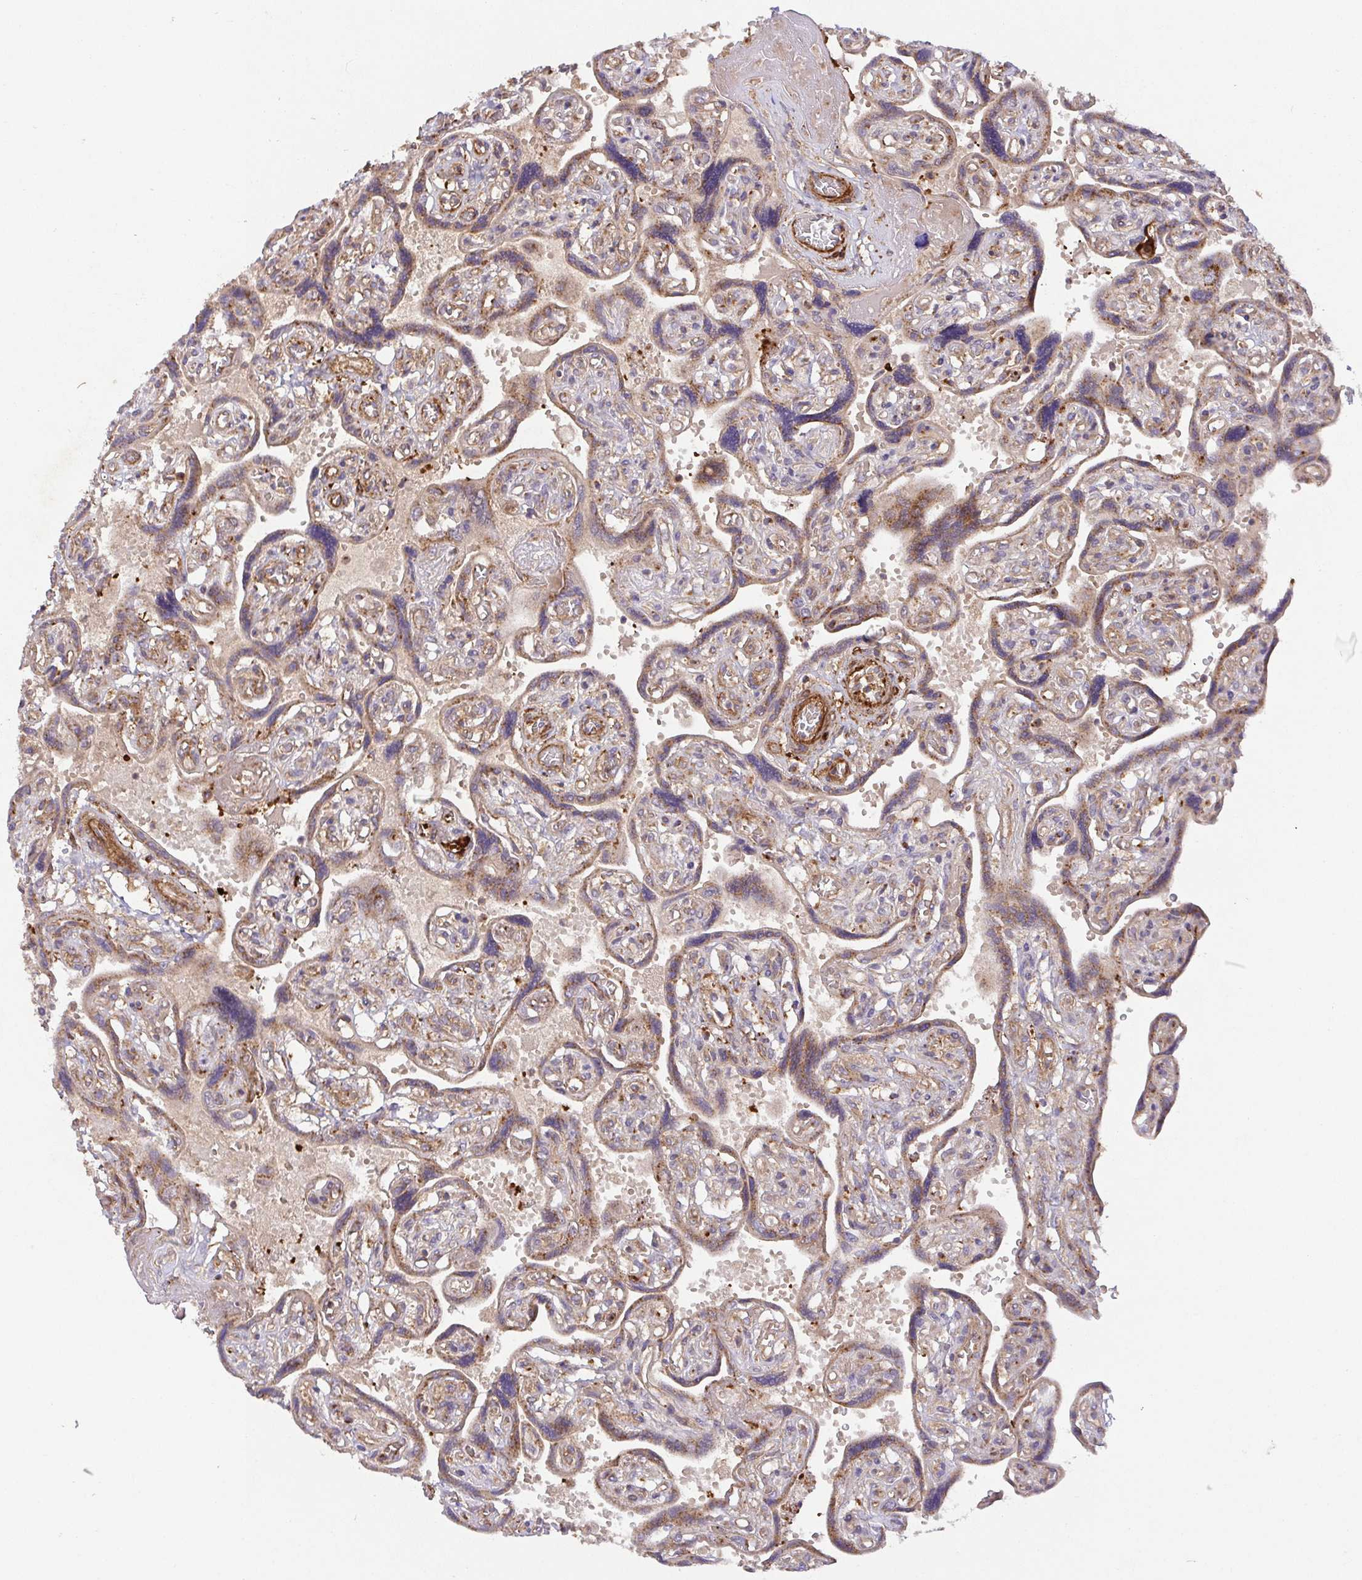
{"staining": {"intensity": "strong", "quantity": ">75%", "location": "cytoplasmic/membranous"}, "tissue": "placenta", "cell_type": "Decidual cells", "image_type": "normal", "snomed": [{"axis": "morphology", "description": "Normal tissue, NOS"}, {"axis": "topography", "description": "Placenta"}], "caption": "This histopathology image demonstrates IHC staining of unremarkable human placenta, with high strong cytoplasmic/membranous positivity in approximately >75% of decidual cells.", "gene": "TM9SF4", "patient": {"sex": "female", "age": 32}}